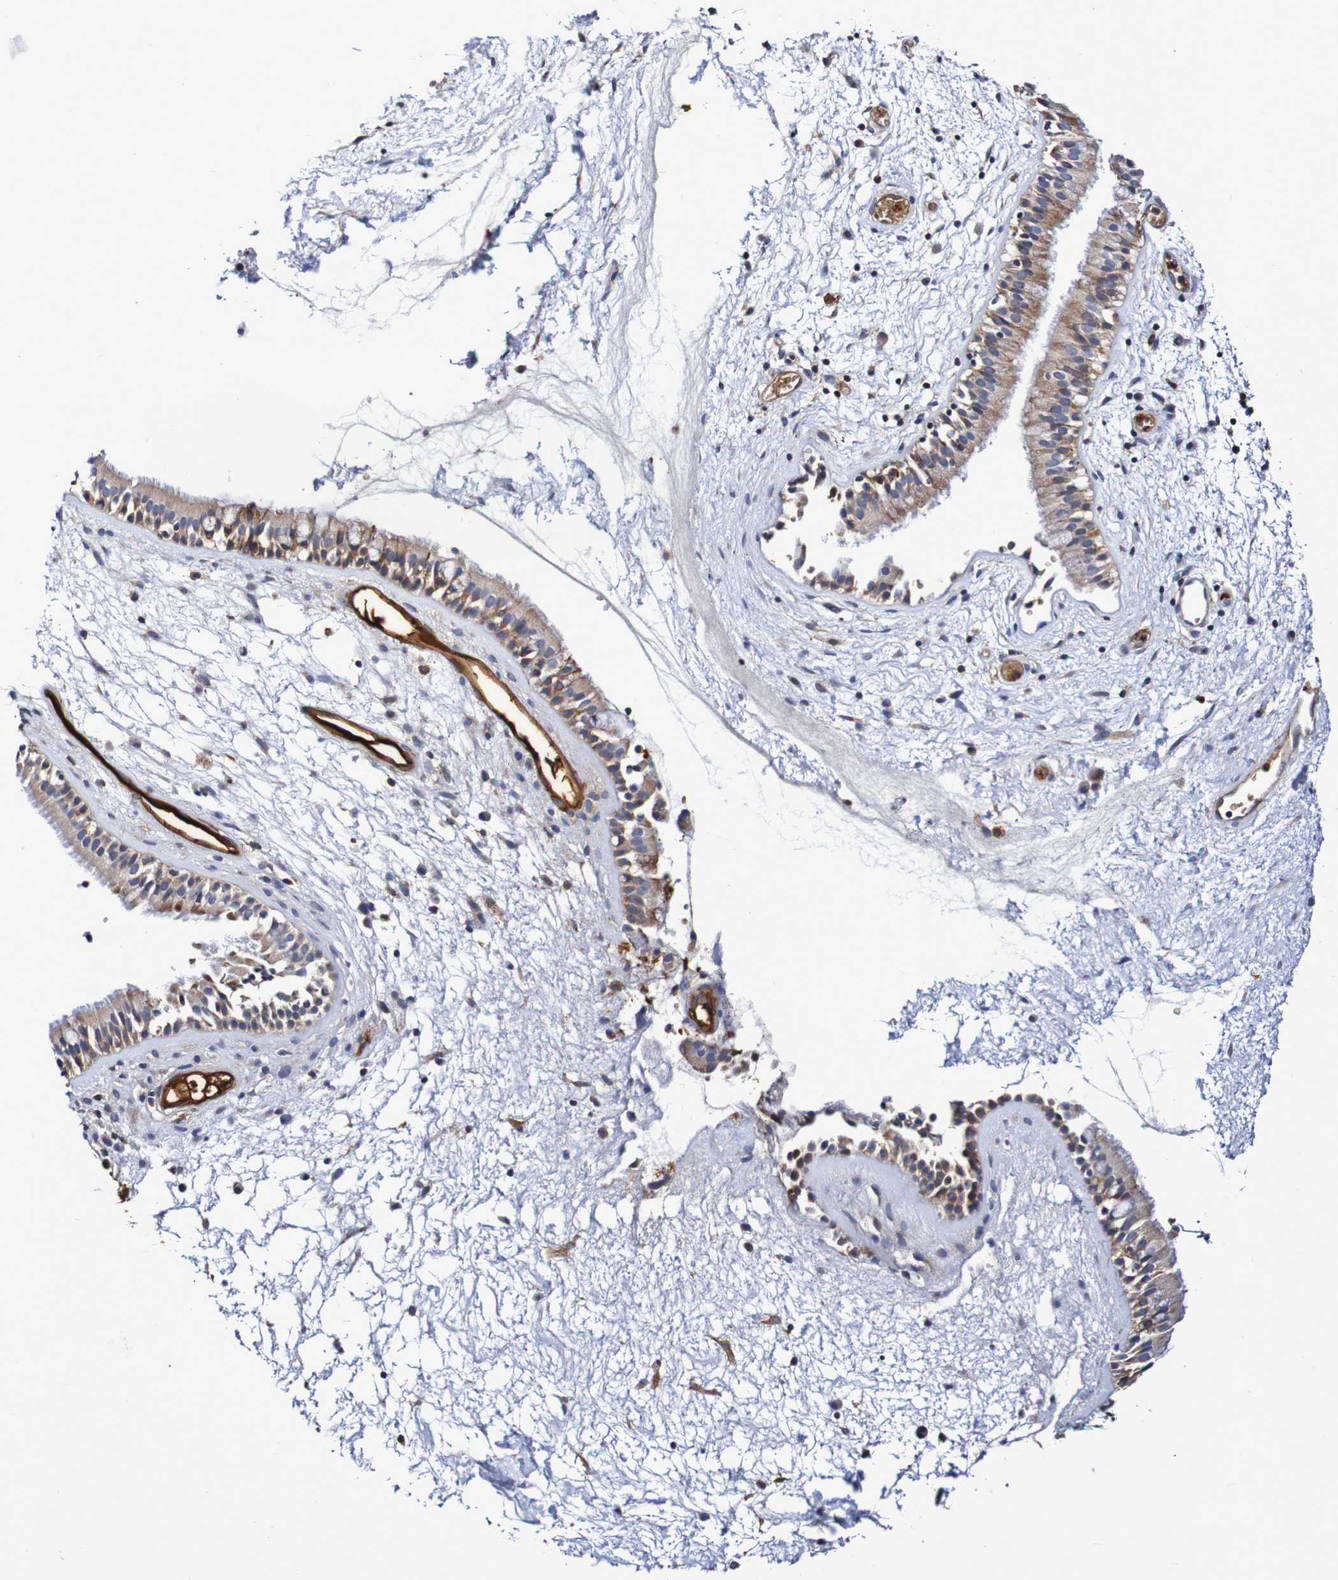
{"staining": {"intensity": "moderate", "quantity": ">75%", "location": "cytoplasmic/membranous"}, "tissue": "nasopharynx", "cell_type": "Respiratory epithelial cells", "image_type": "normal", "snomed": [{"axis": "morphology", "description": "Normal tissue, NOS"}, {"axis": "morphology", "description": "Inflammation, NOS"}, {"axis": "topography", "description": "Nasopharynx"}], "caption": "Nasopharynx stained with DAB (3,3'-diaminobenzidine) immunohistochemistry (IHC) shows medium levels of moderate cytoplasmic/membranous staining in about >75% of respiratory epithelial cells. (DAB IHC, brown staining for protein, blue staining for nuclei).", "gene": "WNT4", "patient": {"sex": "male", "age": 48}}